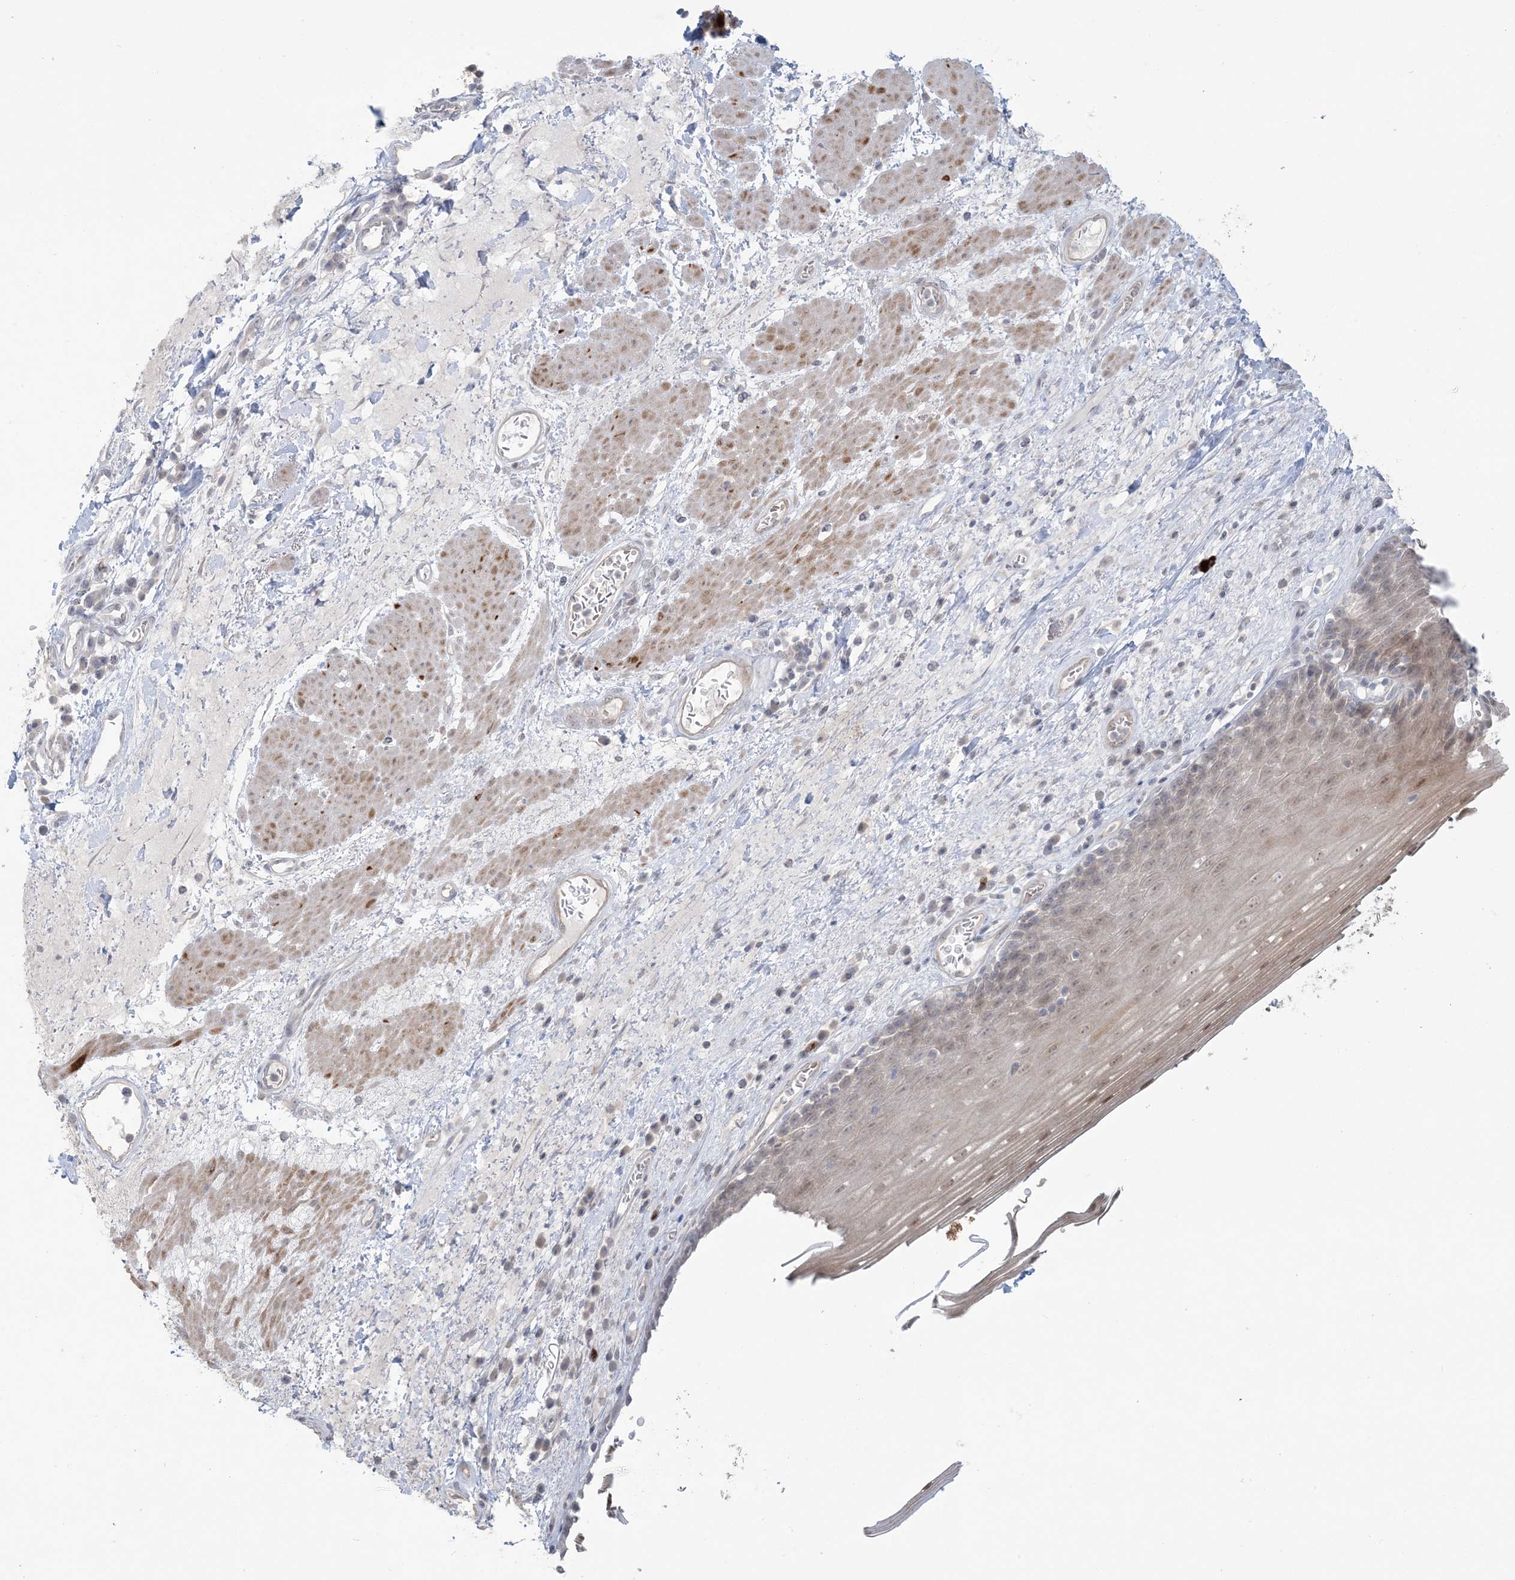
{"staining": {"intensity": "weak", "quantity": "25%-75%", "location": "nuclear"}, "tissue": "esophagus", "cell_type": "Squamous epithelial cells", "image_type": "normal", "snomed": [{"axis": "morphology", "description": "Normal tissue, NOS"}, {"axis": "topography", "description": "Esophagus"}], "caption": "High-power microscopy captured an IHC micrograph of unremarkable esophagus, revealing weak nuclear expression in about 25%-75% of squamous epithelial cells.", "gene": "NRBP2", "patient": {"sex": "male", "age": 62}}